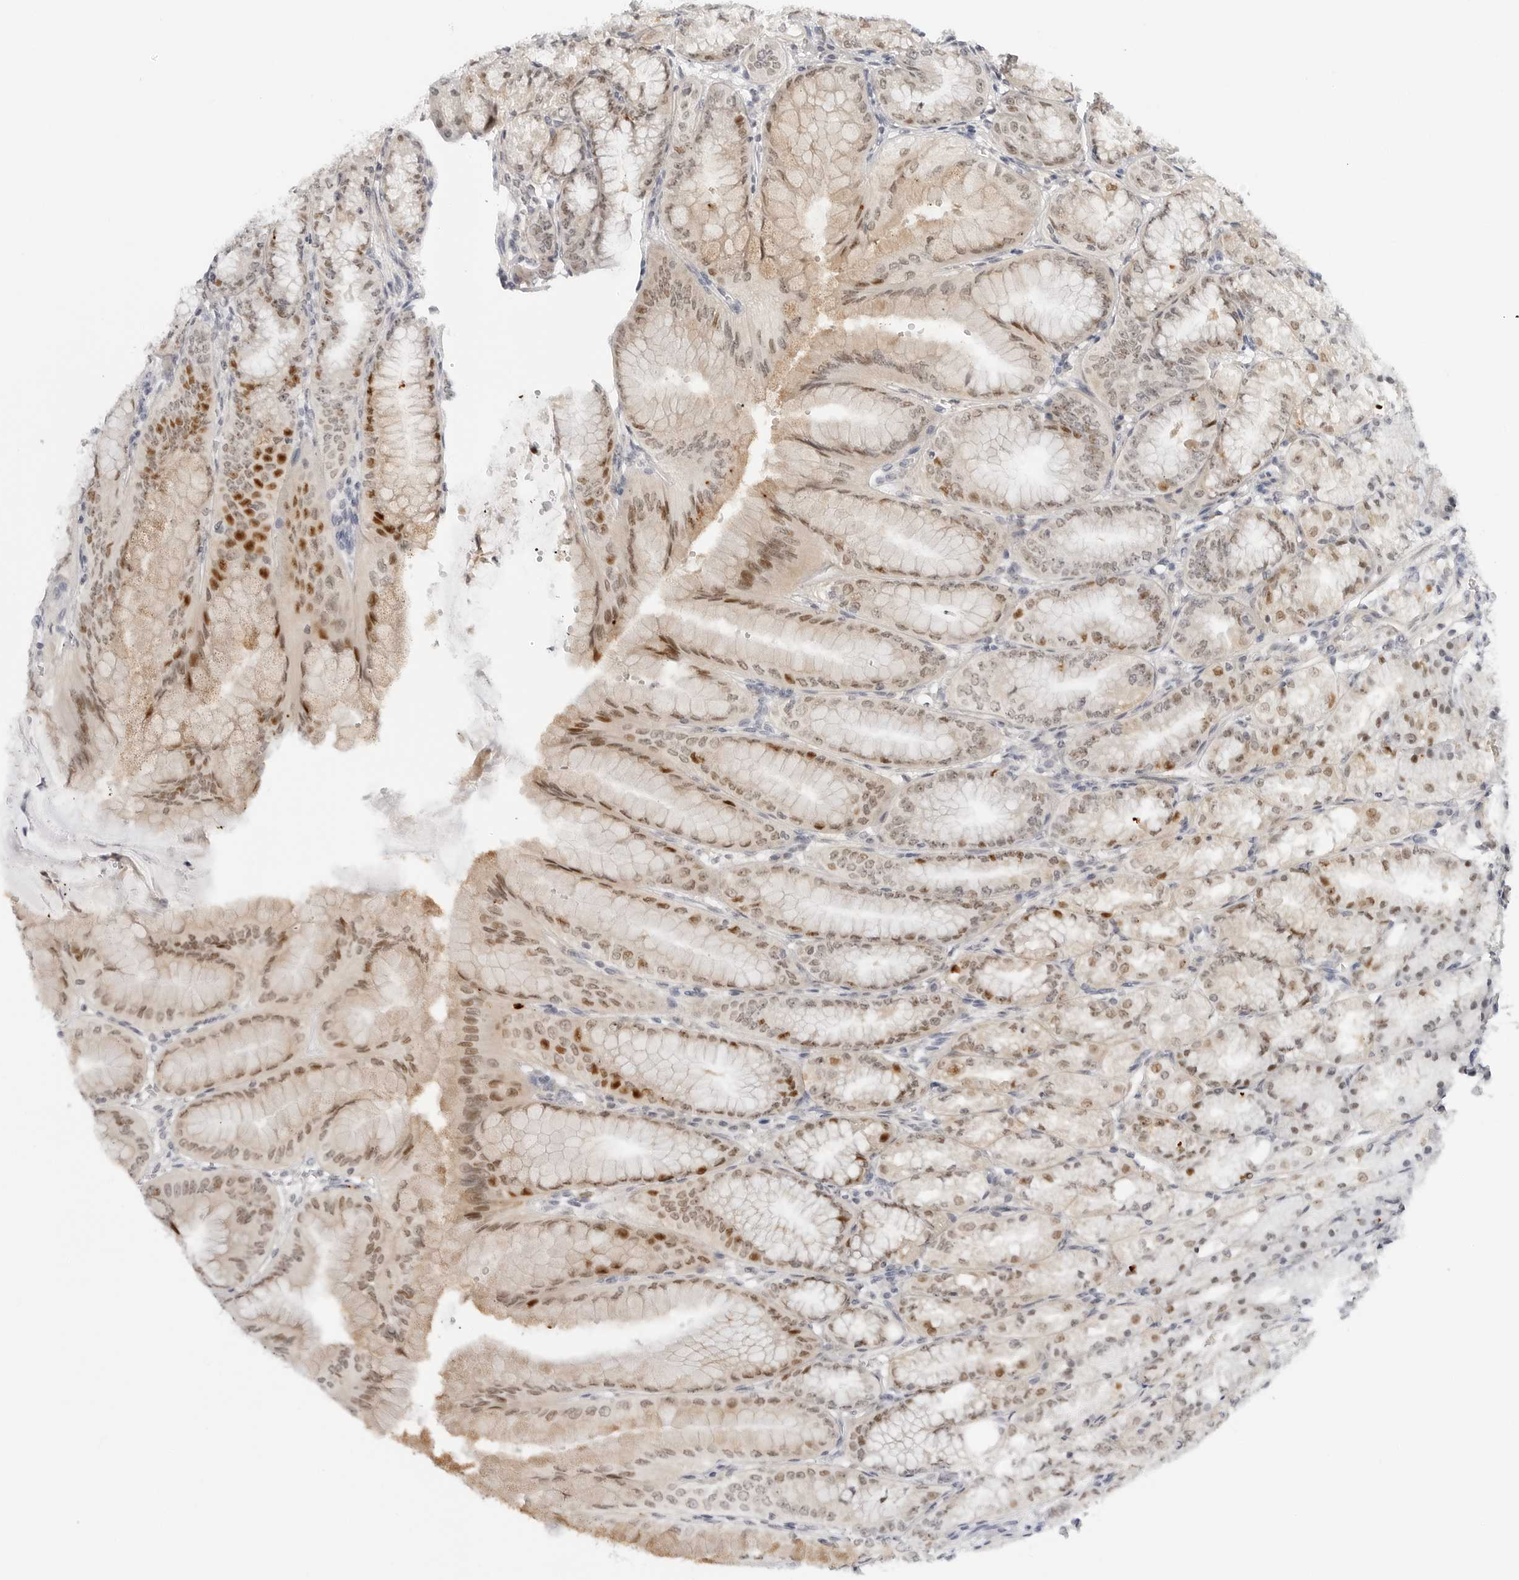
{"staining": {"intensity": "moderate", "quantity": "25%-75%", "location": "cytoplasmic/membranous,nuclear"}, "tissue": "stomach", "cell_type": "Glandular cells", "image_type": "normal", "snomed": [{"axis": "morphology", "description": "Normal tissue, NOS"}, {"axis": "topography", "description": "Stomach, lower"}], "caption": "Moderate cytoplasmic/membranous,nuclear staining for a protein is appreciated in approximately 25%-75% of glandular cells of benign stomach using IHC.", "gene": "MAP2K5", "patient": {"sex": "male", "age": 71}}